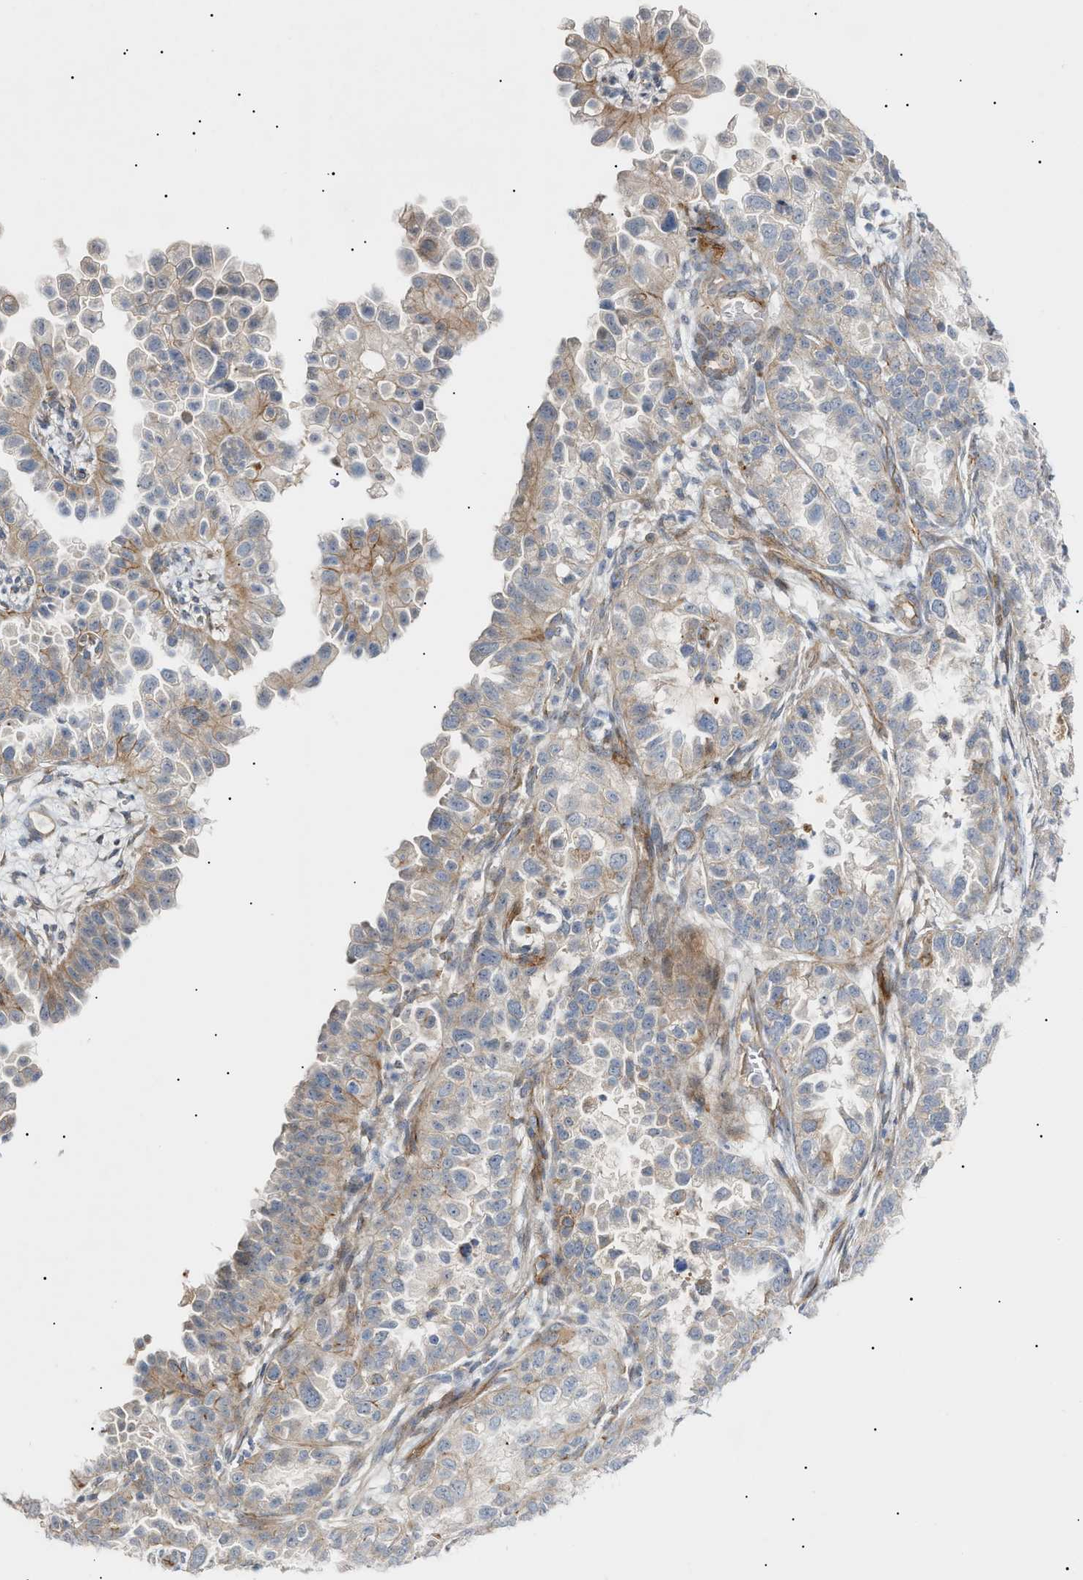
{"staining": {"intensity": "moderate", "quantity": "25%-75%", "location": "cytoplasmic/membranous"}, "tissue": "endometrial cancer", "cell_type": "Tumor cells", "image_type": "cancer", "snomed": [{"axis": "morphology", "description": "Adenocarcinoma, NOS"}, {"axis": "topography", "description": "Endometrium"}], "caption": "High-magnification brightfield microscopy of adenocarcinoma (endometrial) stained with DAB (3,3'-diaminobenzidine) (brown) and counterstained with hematoxylin (blue). tumor cells exhibit moderate cytoplasmic/membranous expression is present in about25%-75% of cells.", "gene": "ZFHX2", "patient": {"sex": "female", "age": 85}}